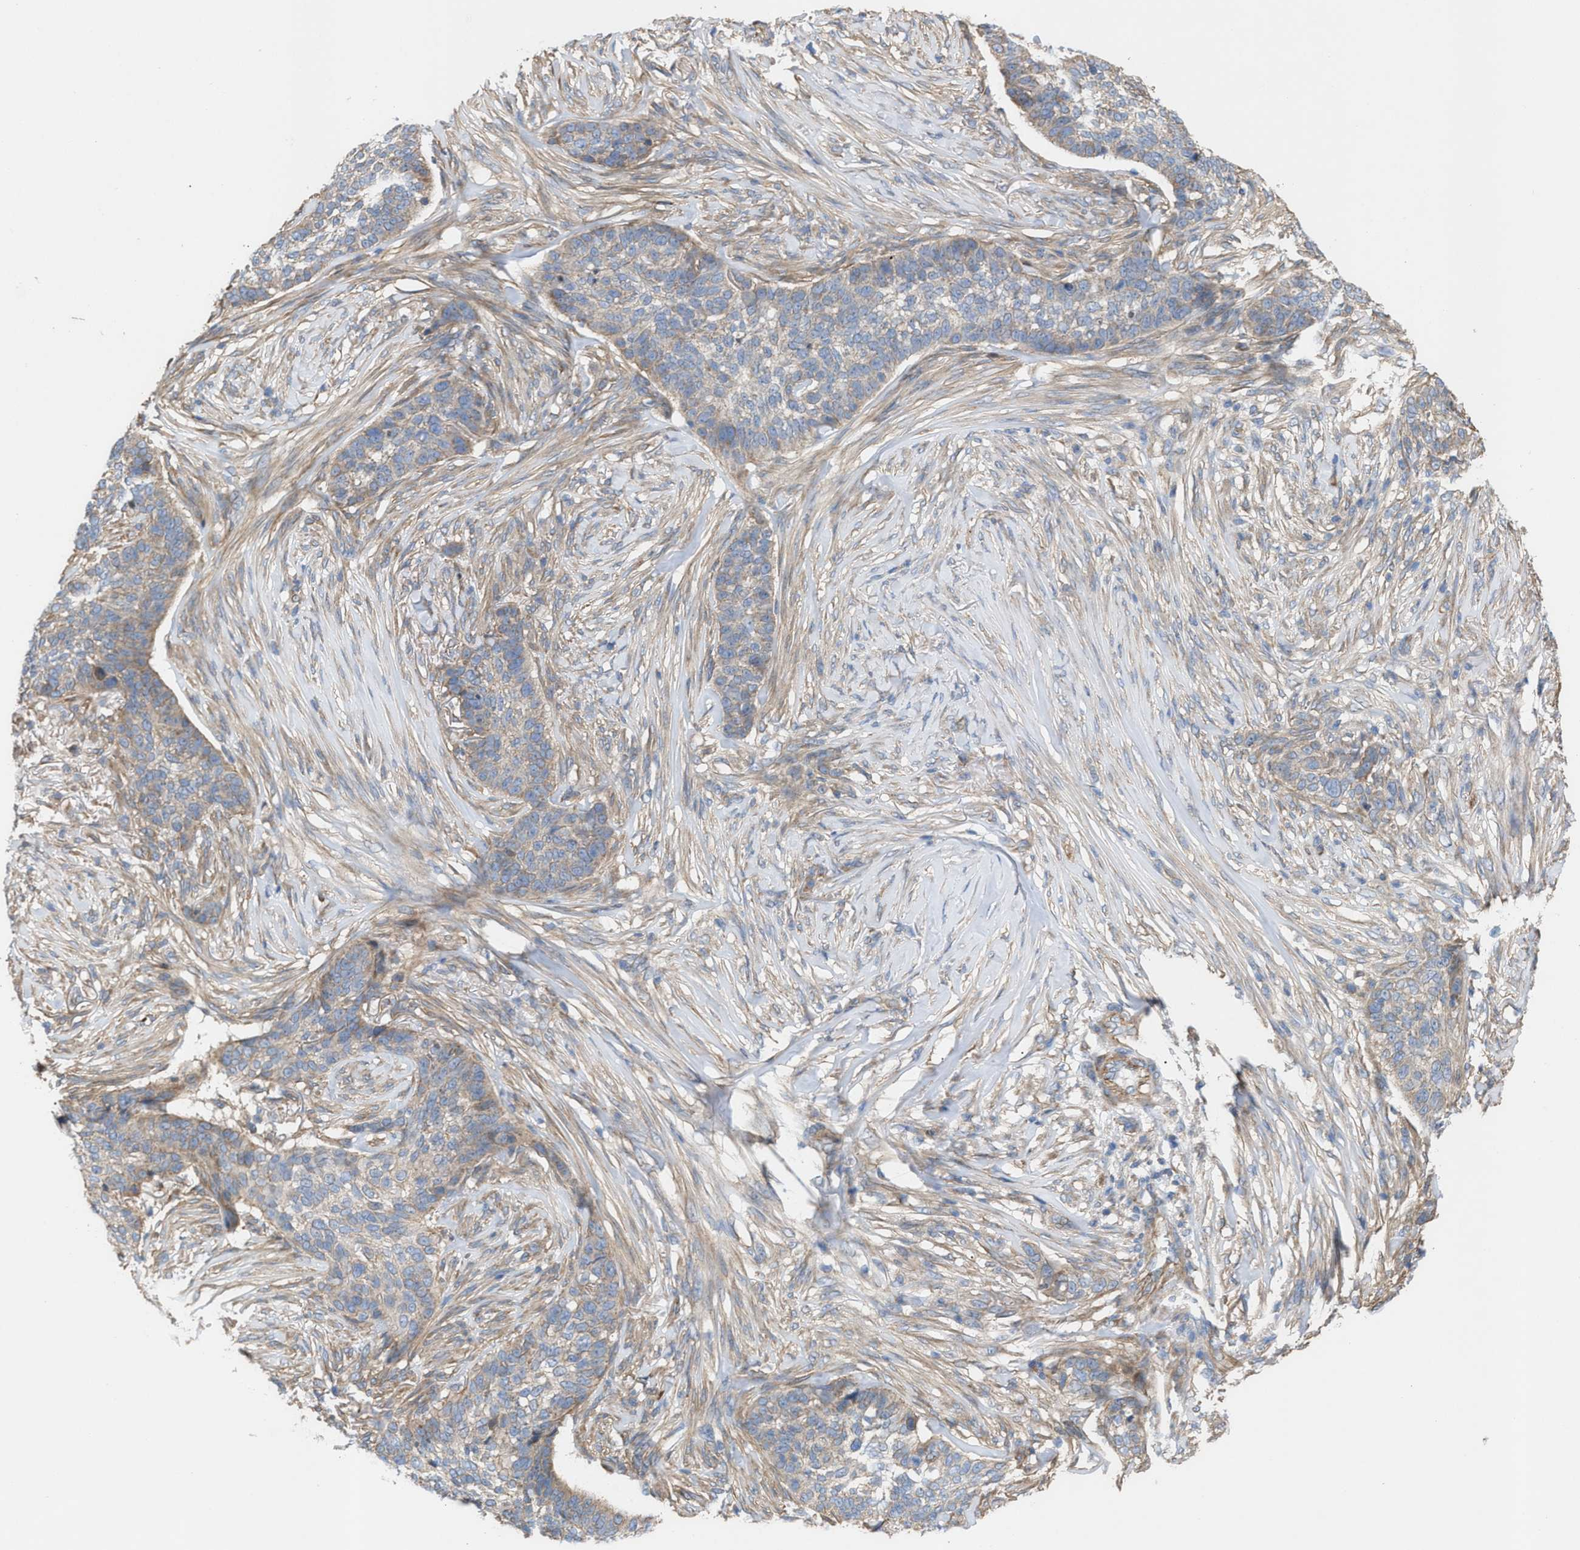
{"staining": {"intensity": "weak", "quantity": "<25%", "location": "cytoplasmic/membranous"}, "tissue": "skin cancer", "cell_type": "Tumor cells", "image_type": "cancer", "snomed": [{"axis": "morphology", "description": "Basal cell carcinoma"}, {"axis": "topography", "description": "Skin"}], "caption": "There is no significant expression in tumor cells of basal cell carcinoma (skin).", "gene": "OXSM", "patient": {"sex": "male", "age": 85}}